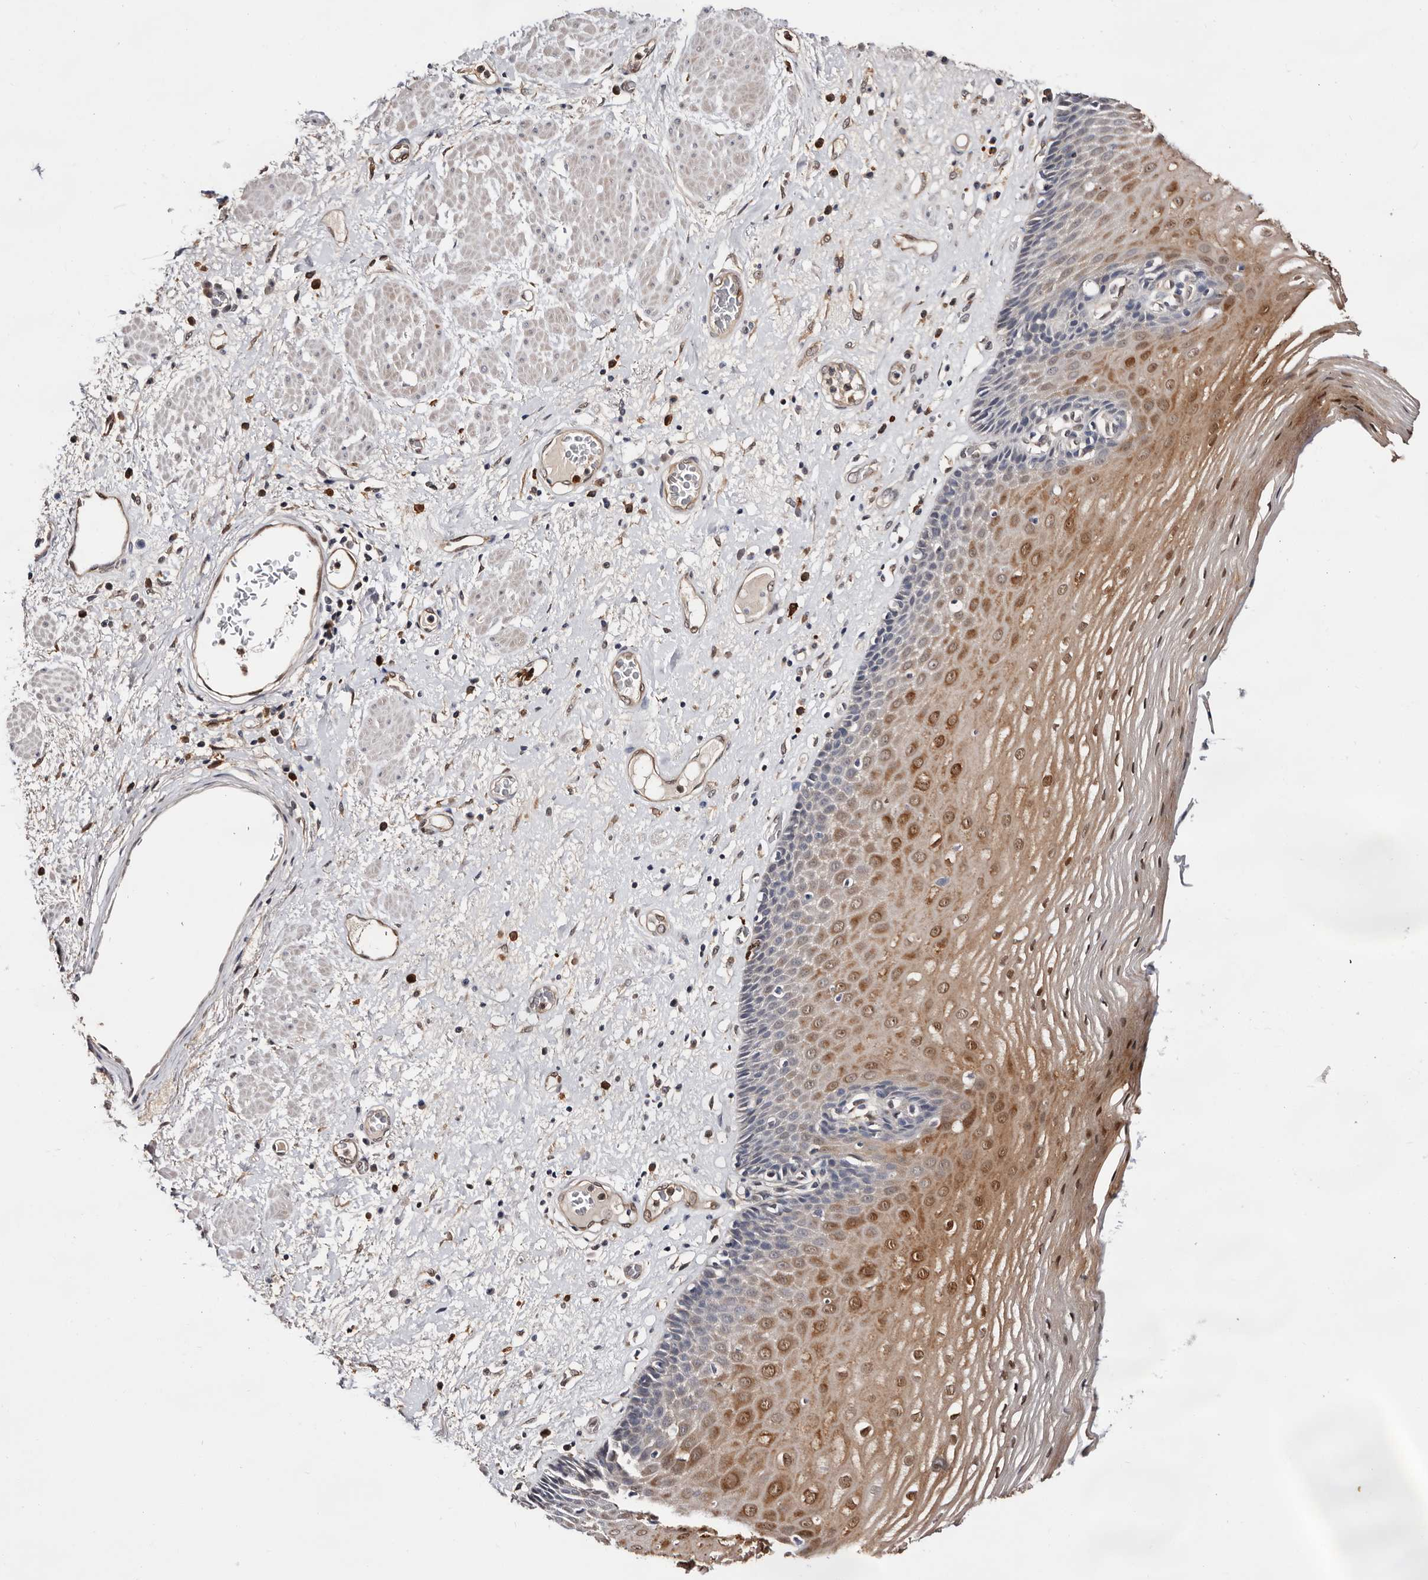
{"staining": {"intensity": "moderate", "quantity": "25%-75%", "location": "cytoplasmic/membranous,nuclear"}, "tissue": "esophagus", "cell_type": "Squamous epithelial cells", "image_type": "normal", "snomed": [{"axis": "morphology", "description": "Normal tissue, NOS"}, {"axis": "morphology", "description": "Adenocarcinoma, NOS"}, {"axis": "topography", "description": "Esophagus"}], "caption": "Immunohistochemistry micrograph of benign esophagus: esophagus stained using IHC exhibits medium levels of moderate protein expression localized specifically in the cytoplasmic/membranous,nuclear of squamous epithelial cells, appearing as a cytoplasmic/membranous,nuclear brown color.", "gene": "TP53I3", "patient": {"sex": "male", "age": 62}}